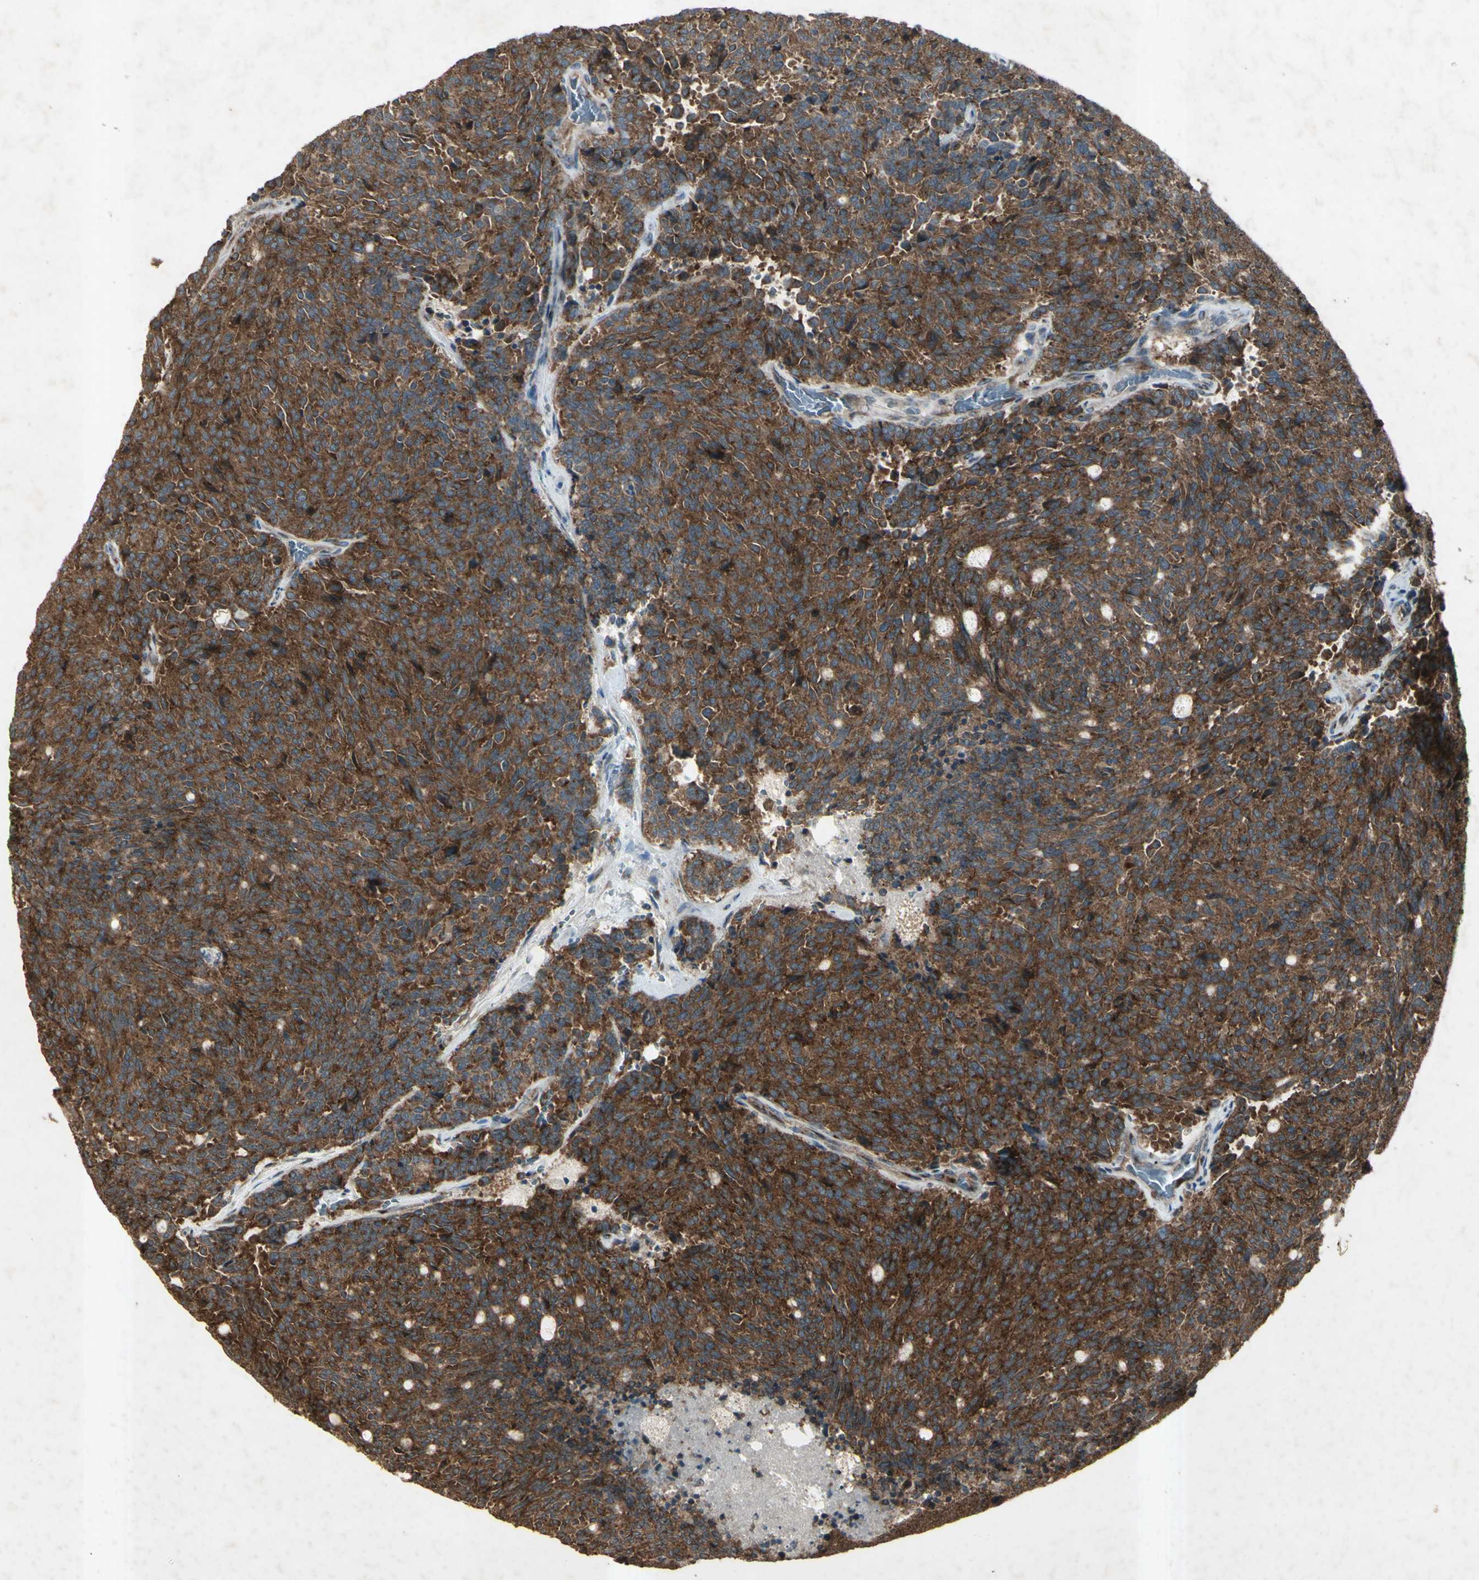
{"staining": {"intensity": "strong", "quantity": ">75%", "location": "cytoplasmic/membranous"}, "tissue": "carcinoid", "cell_type": "Tumor cells", "image_type": "cancer", "snomed": [{"axis": "morphology", "description": "Carcinoid, malignant, NOS"}, {"axis": "topography", "description": "Pancreas"}], "caption": "Immunohistochemistry (IHC) photomicrograph of neoplastic tissue: human carcinoid stained using IHC exhibits high levels of strong protein expression localized specifically in the cytoplasmic/membranous of tumor cells, appearing as a cytoplasmic/membranous brown color.", "gene": "AP1G1", "patient": {"sex": "female", "age": 54}}